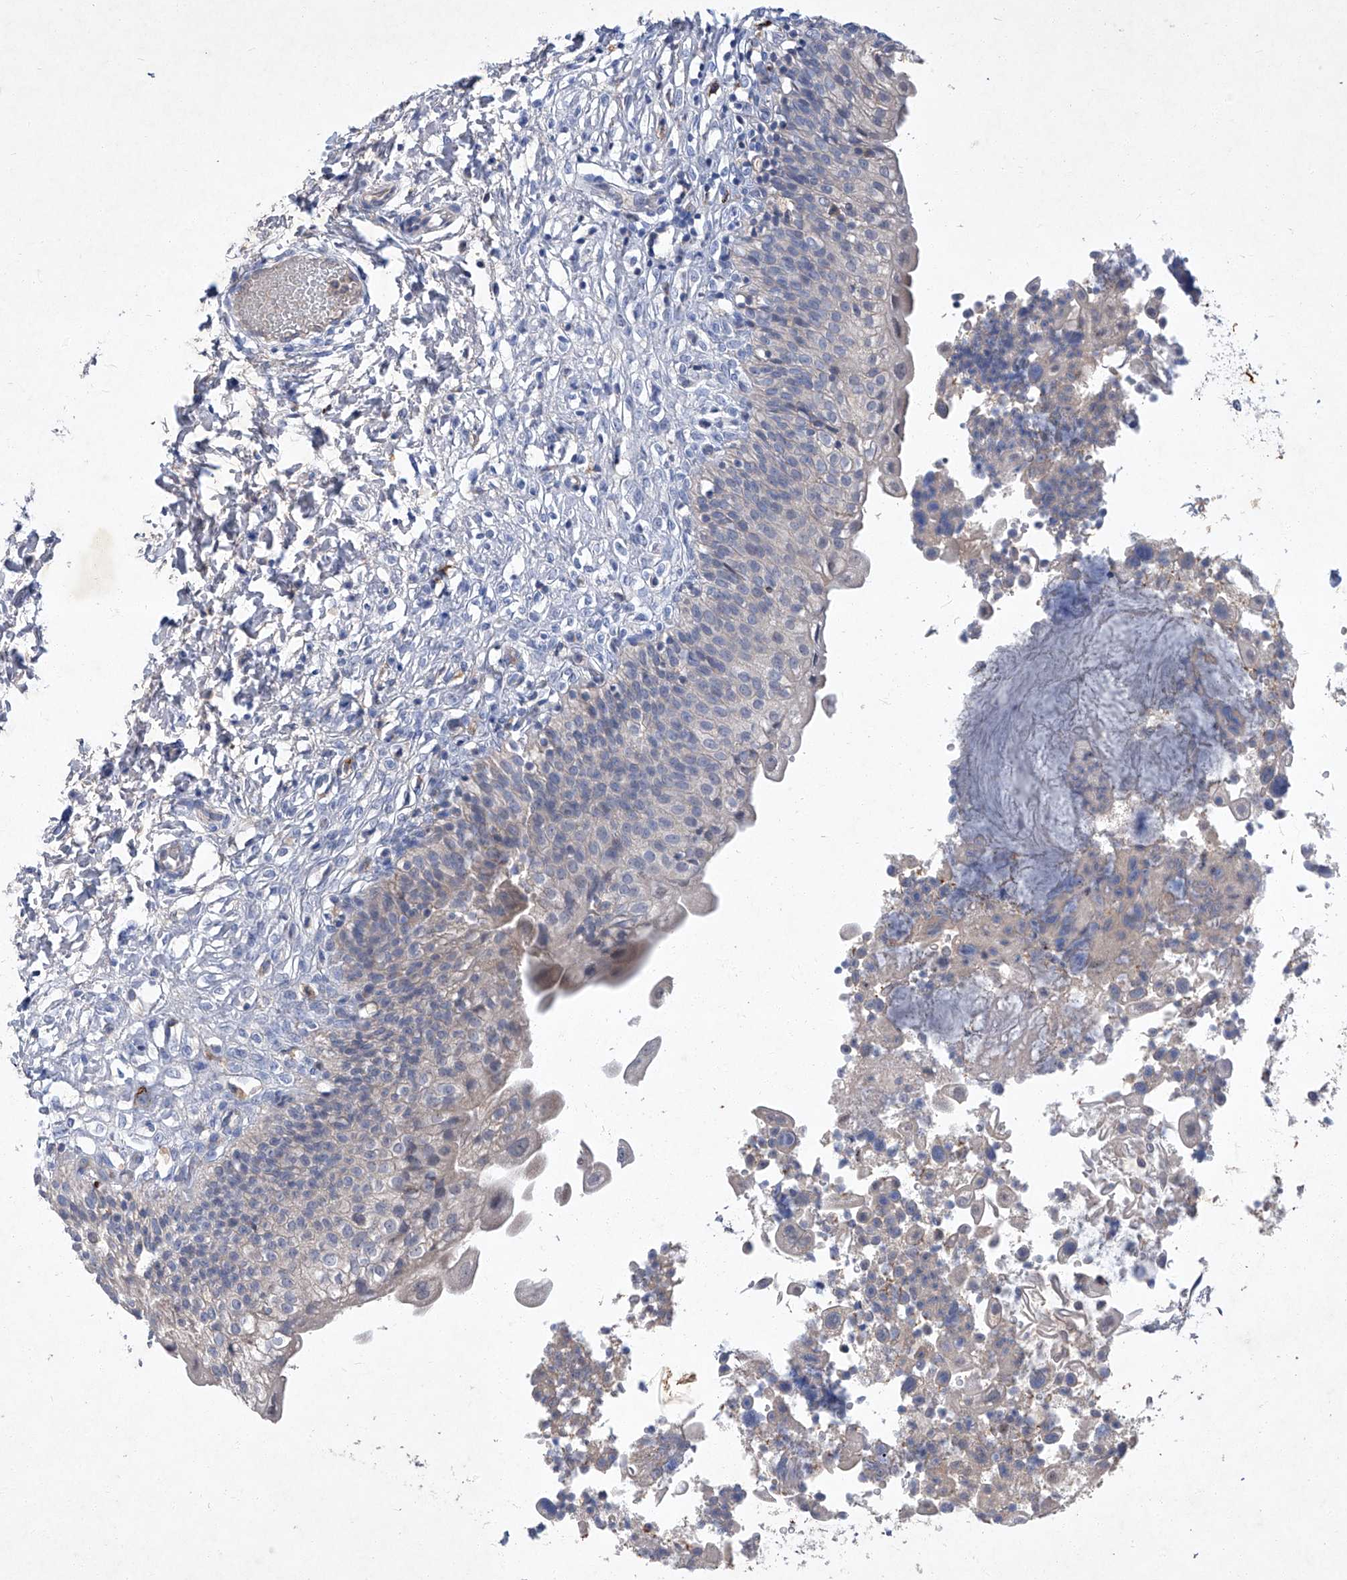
{"staining": {"intensity": "weak", "quantity": "<25%", "location": "cytoplasmic/membranous"}, "tissue": "urinary bladder", "cell_type": "Urothelial cells", "image_type": "normal", "snomed": [{"axis": "morphology", "description": "Normal tissue, NOS"}, {"axis": "topography", "description": "Urinary bladder"}], "caption": "IHC micrograph of normal human urinary bladder stained for a protein (brown), which reveals no expression in urothelial cells.", "gene": "SBK2", "patient": {"sex": "male", "age": 55}}